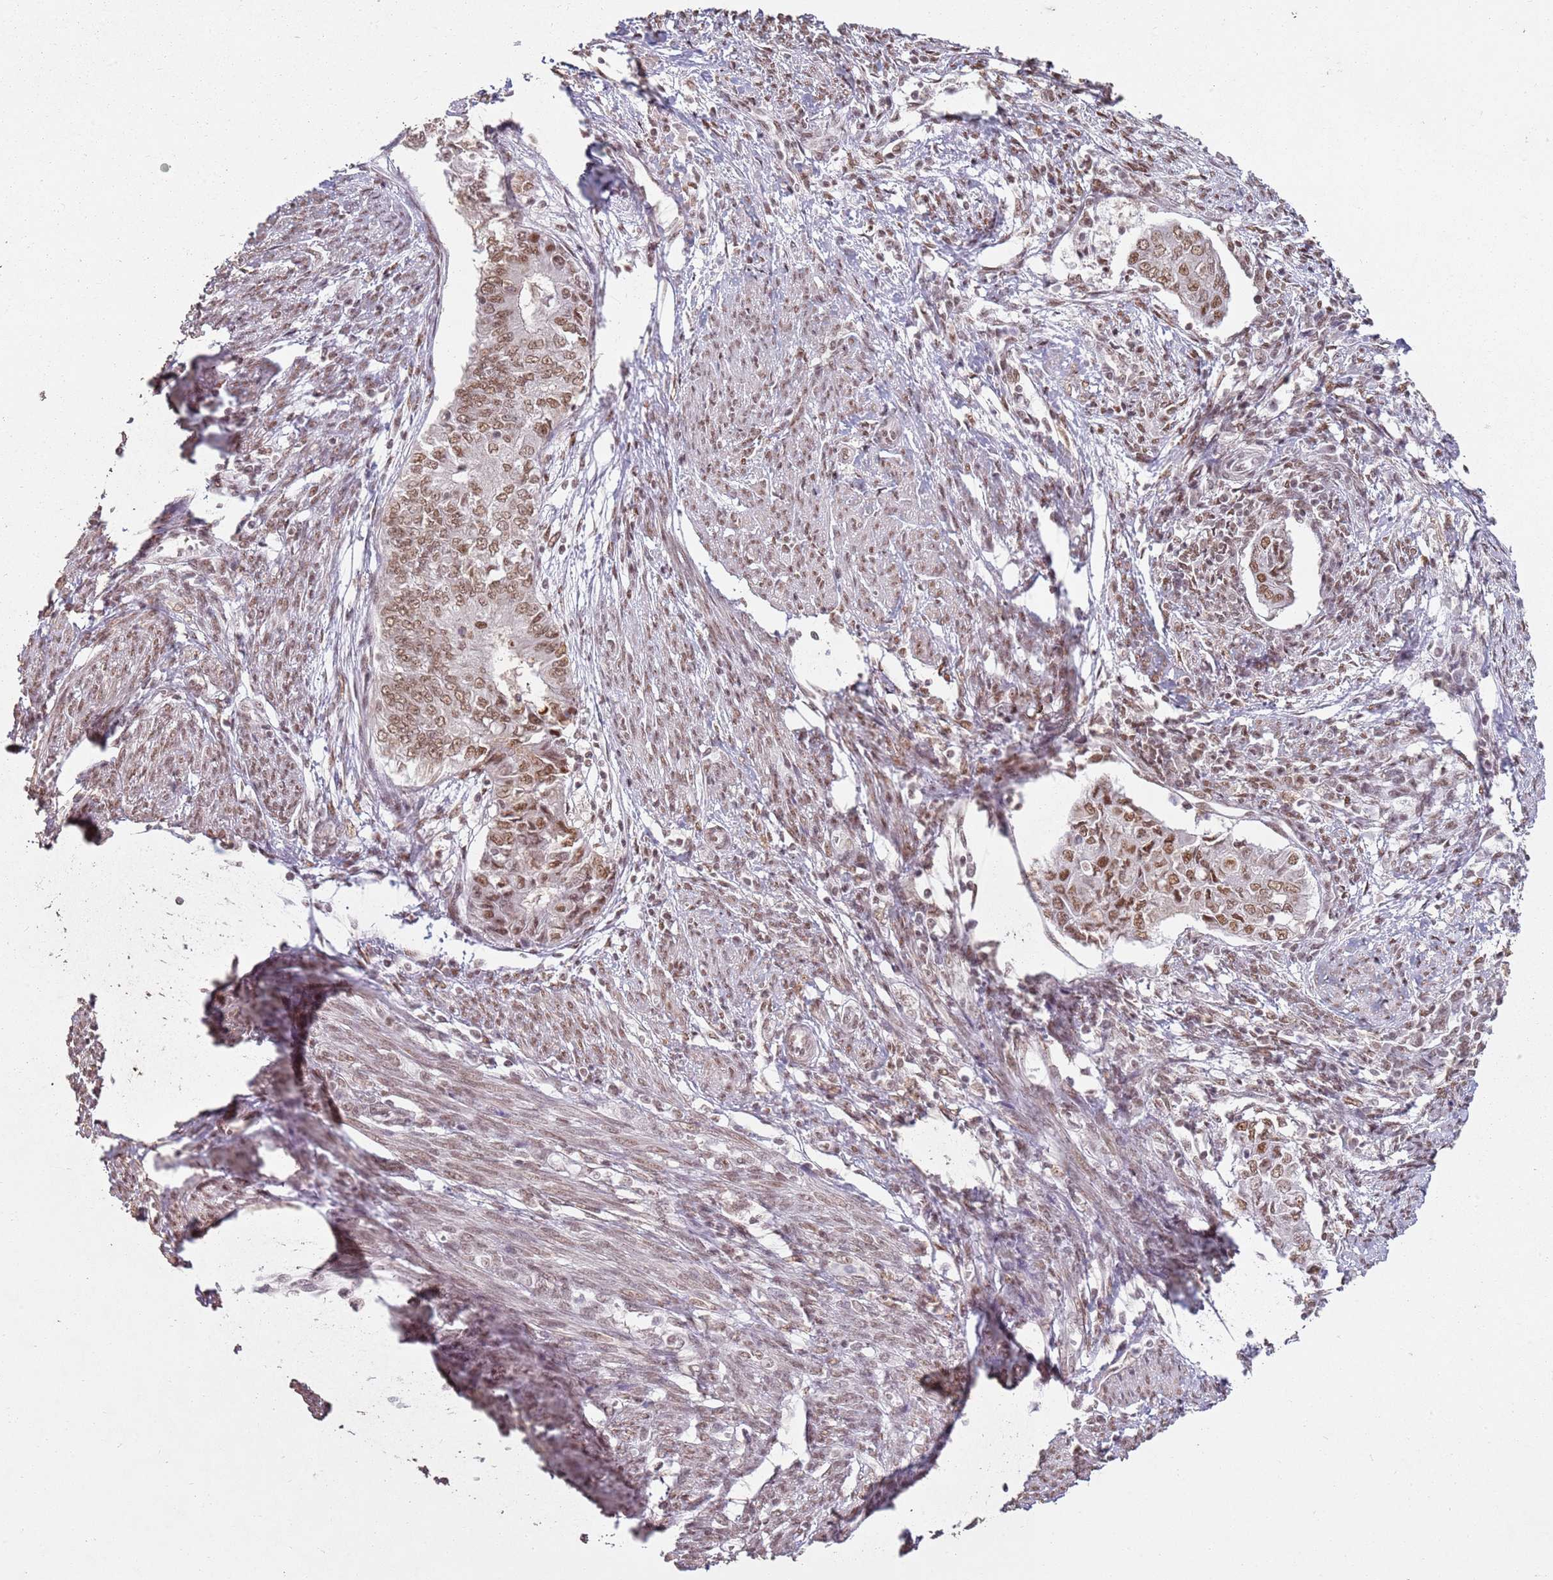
{"staining": {"intensity": "moderate", "quantity": ">75%", "location": "nuclear"}, "tissue": "endometrial cancer", "cell_type": "Tumor cells", "image_type": "cancer", "snomed": [{"axis": "morphology", "description": "Adenocarcinoma, NOS"}, {"axis": "topography", "description": "Endometrium"}], "caption": "Moderate nuclear staining is appreciated in approximately >75% of tumor cells in adenocarcinoma (endometrial). (brown staining indicates protein expression, while blue staining denotes nuclei).", "gene": "ARL14EP", "patient": {"sex": "female", "age": 62}}